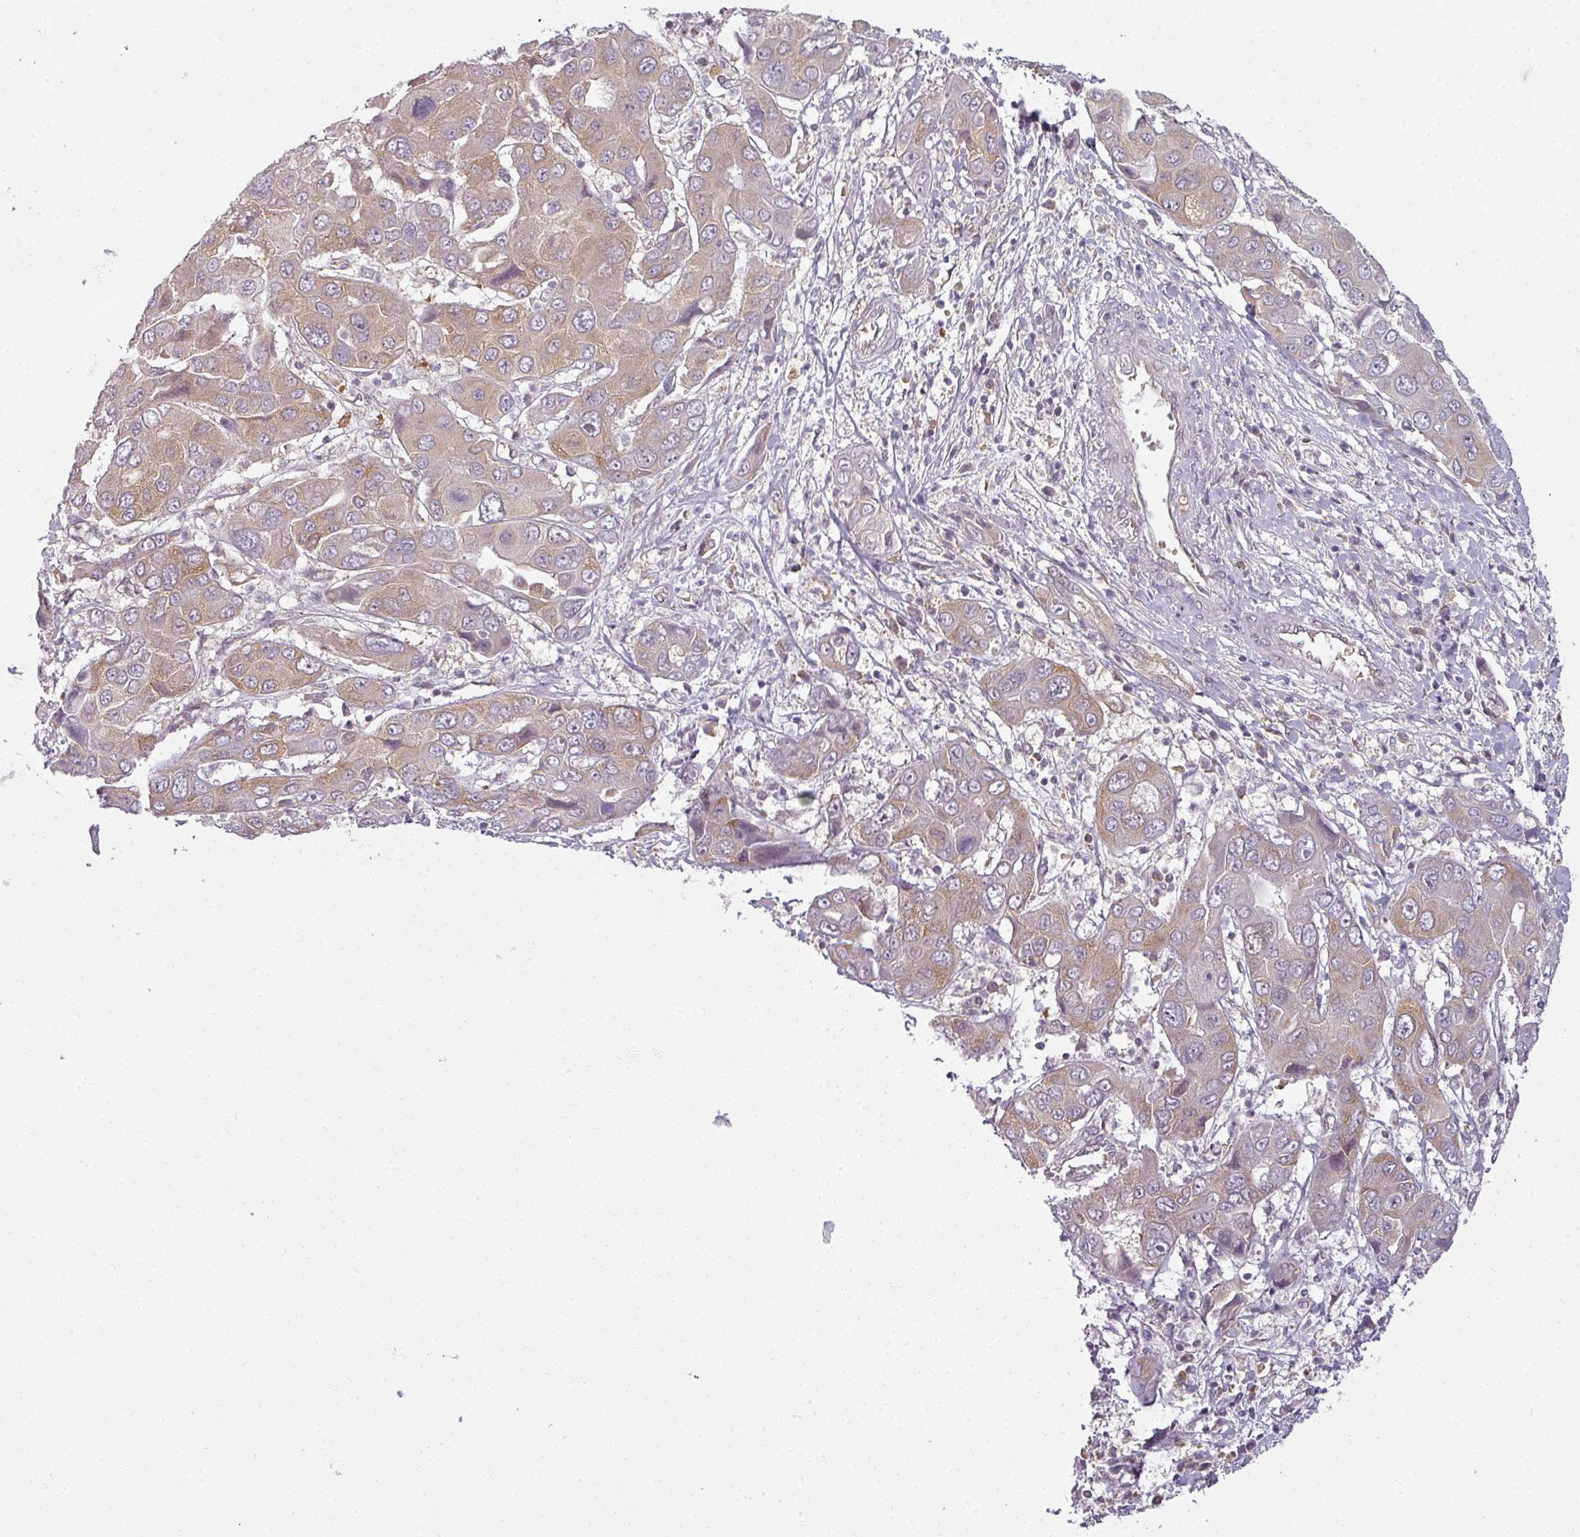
{"staining": {"intensity": "weak", "quantity": "25%-75%", "location": "cytoplasmic/membranous"}, "tissue": "liver cancer", "cell_type": "Tumor cells", "image_type": "cancer", "snomed": [{"axis": "morphology", "description": "Cholangiocarcinoma"}, {"axis": "topography", "description": "Liver"}], "caption": "Liver cancer stained with a brown dye reveals weak cytoplasmic/membranous positive staining in about 25%-75% of tumor cells.", "gene": "AGPAT4", "patient": {"sex": "male", "age": 67}}